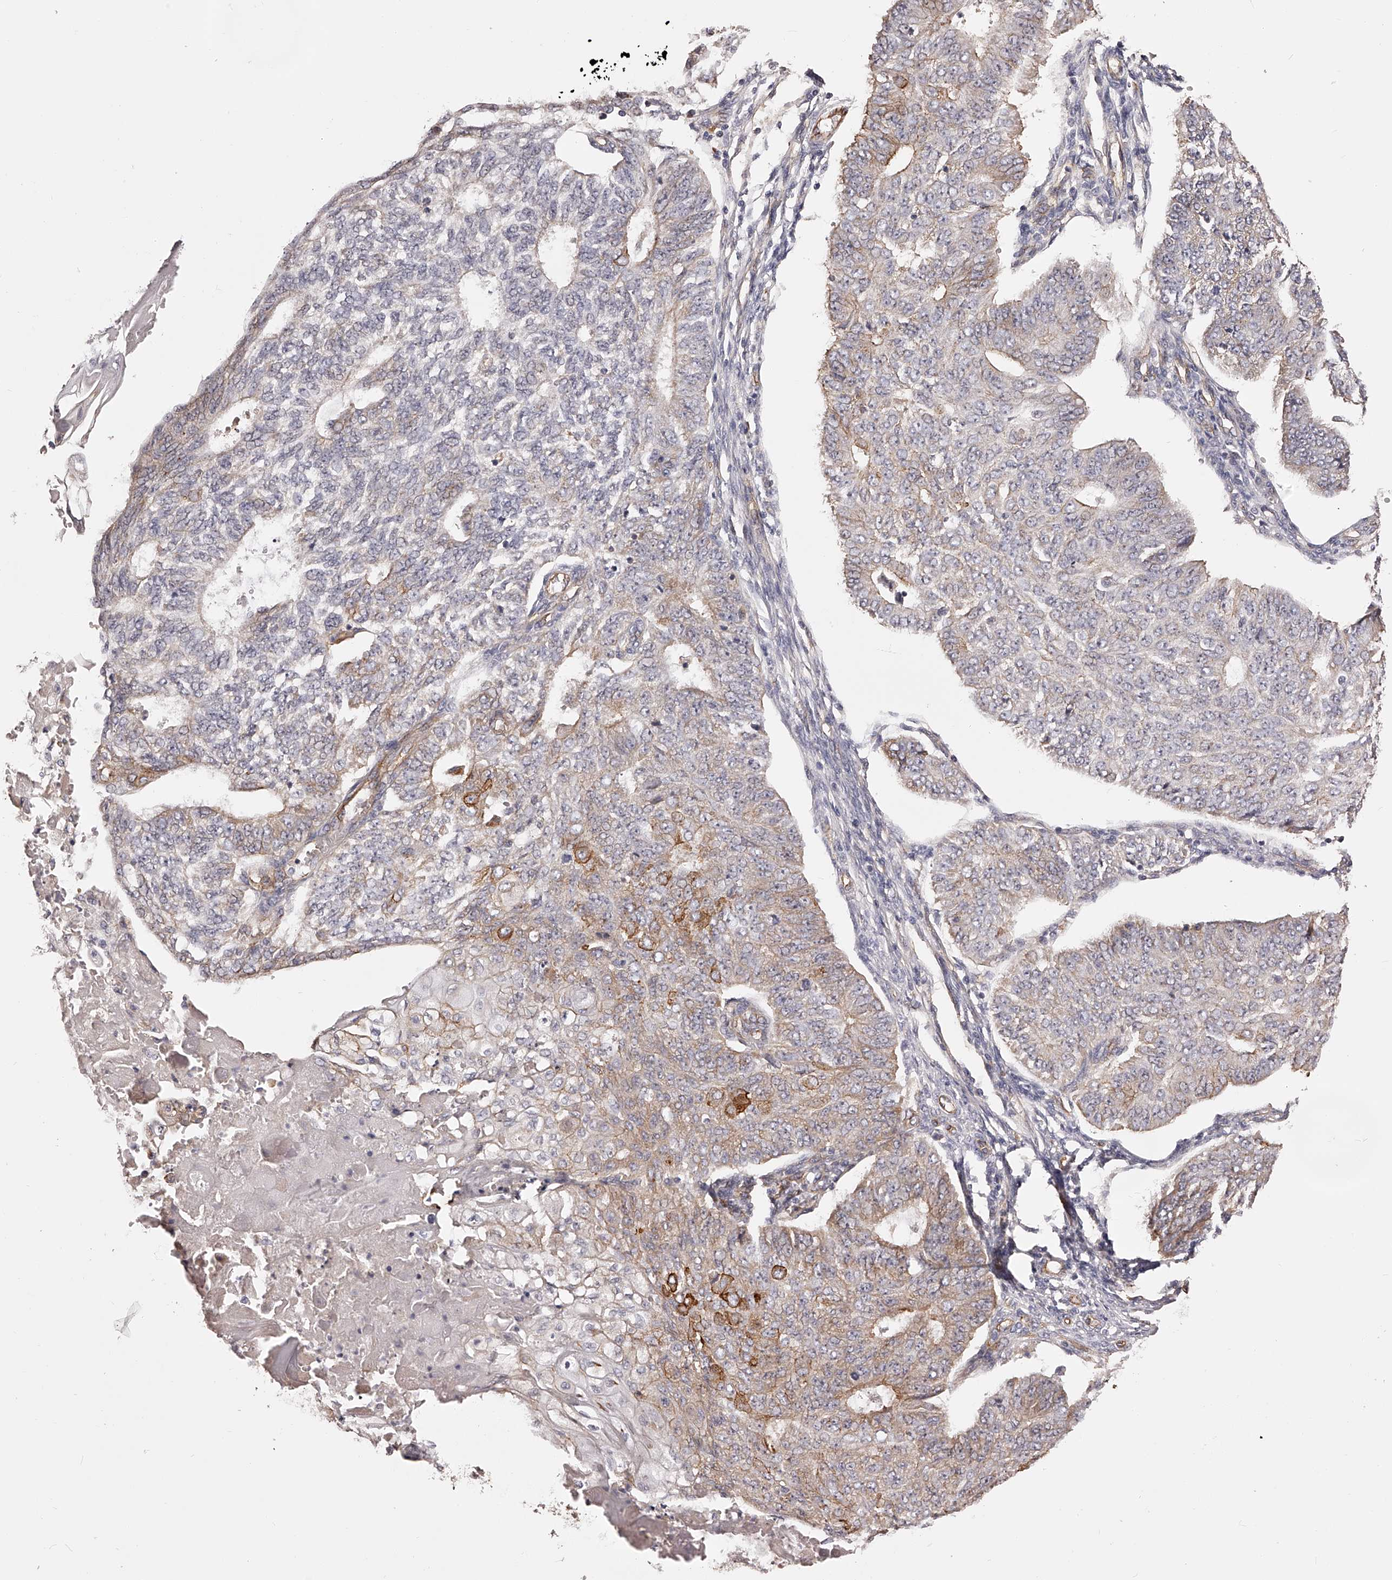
{"staining": {"intensity": "moderate", "quantity": "25%-75%", "location": "cytoplasmic/membranous"}, "tissue": "endometrial cancer", "cell_type": "Tumor cells", "image_type": "cancer", "snomed": [{"axis": "morphology", "description": "Adenocarcinoma, NOS"}, {"axis": "topography", "description": "Endometrium"}], "caption": "There is medium levels of moderate cytoplasmic/membranous positivity in tumor cells of adenocarcinoma (endometrial), as demonstrated by immunohistochemical staining (brown color).", "gene": "LTV1", "patient": {"sex": "female", "age": 32}}